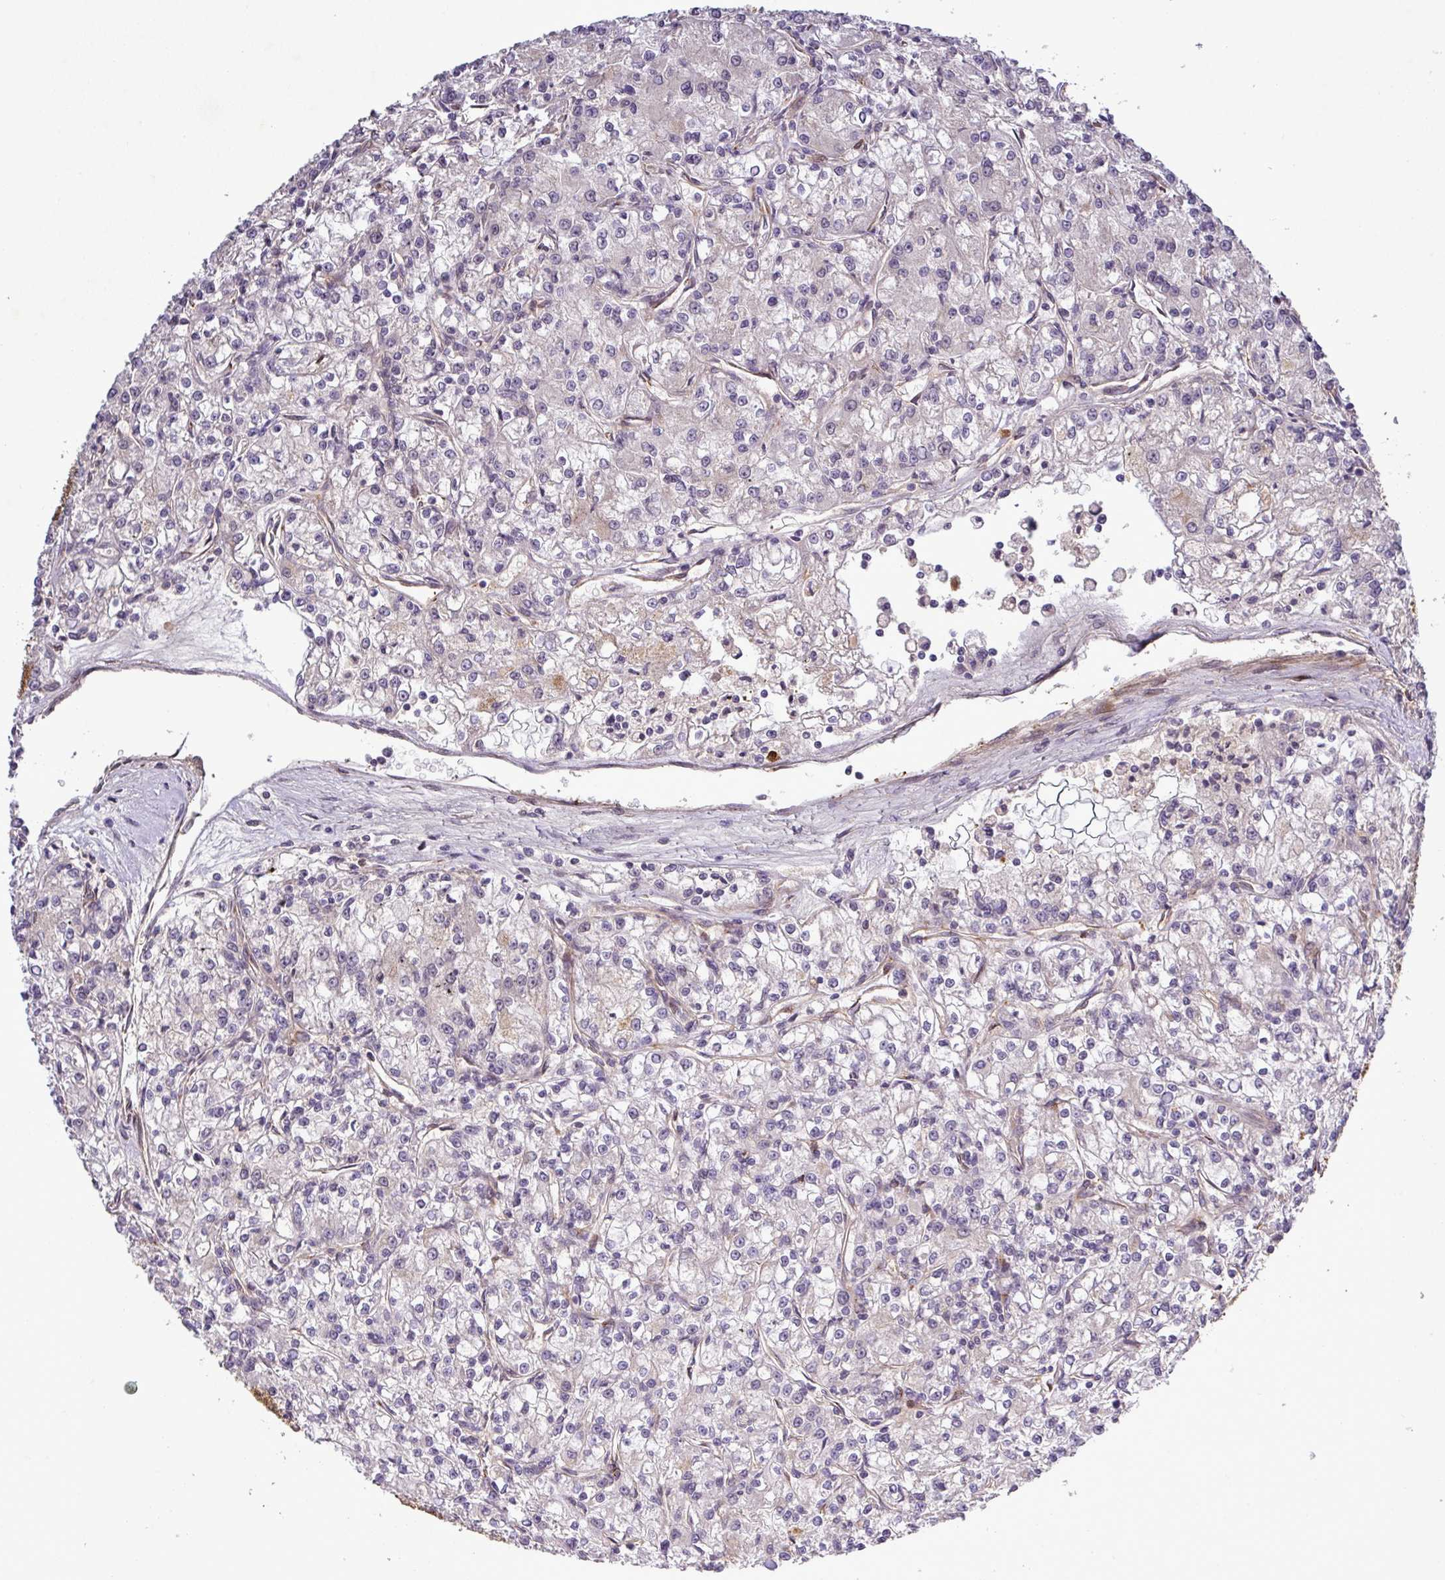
{"staining": {"intensity": "negative", "quantity": "none", "location": "none"}, "tissue": "renal cancer", "cell_type": "Tumor cells", "image_type": "cancer", "snomed": [{"axis": "morphology", "description": "Adenocarcinoma, NOS"}, {"axis": "topography", "description": "Kidney"}], "caption": "Tumor cells are negative for brown protein staining in renal adenocarcinoma.", "gene": "PCDH1", "patient": {"sex": "female", "age": 59}}